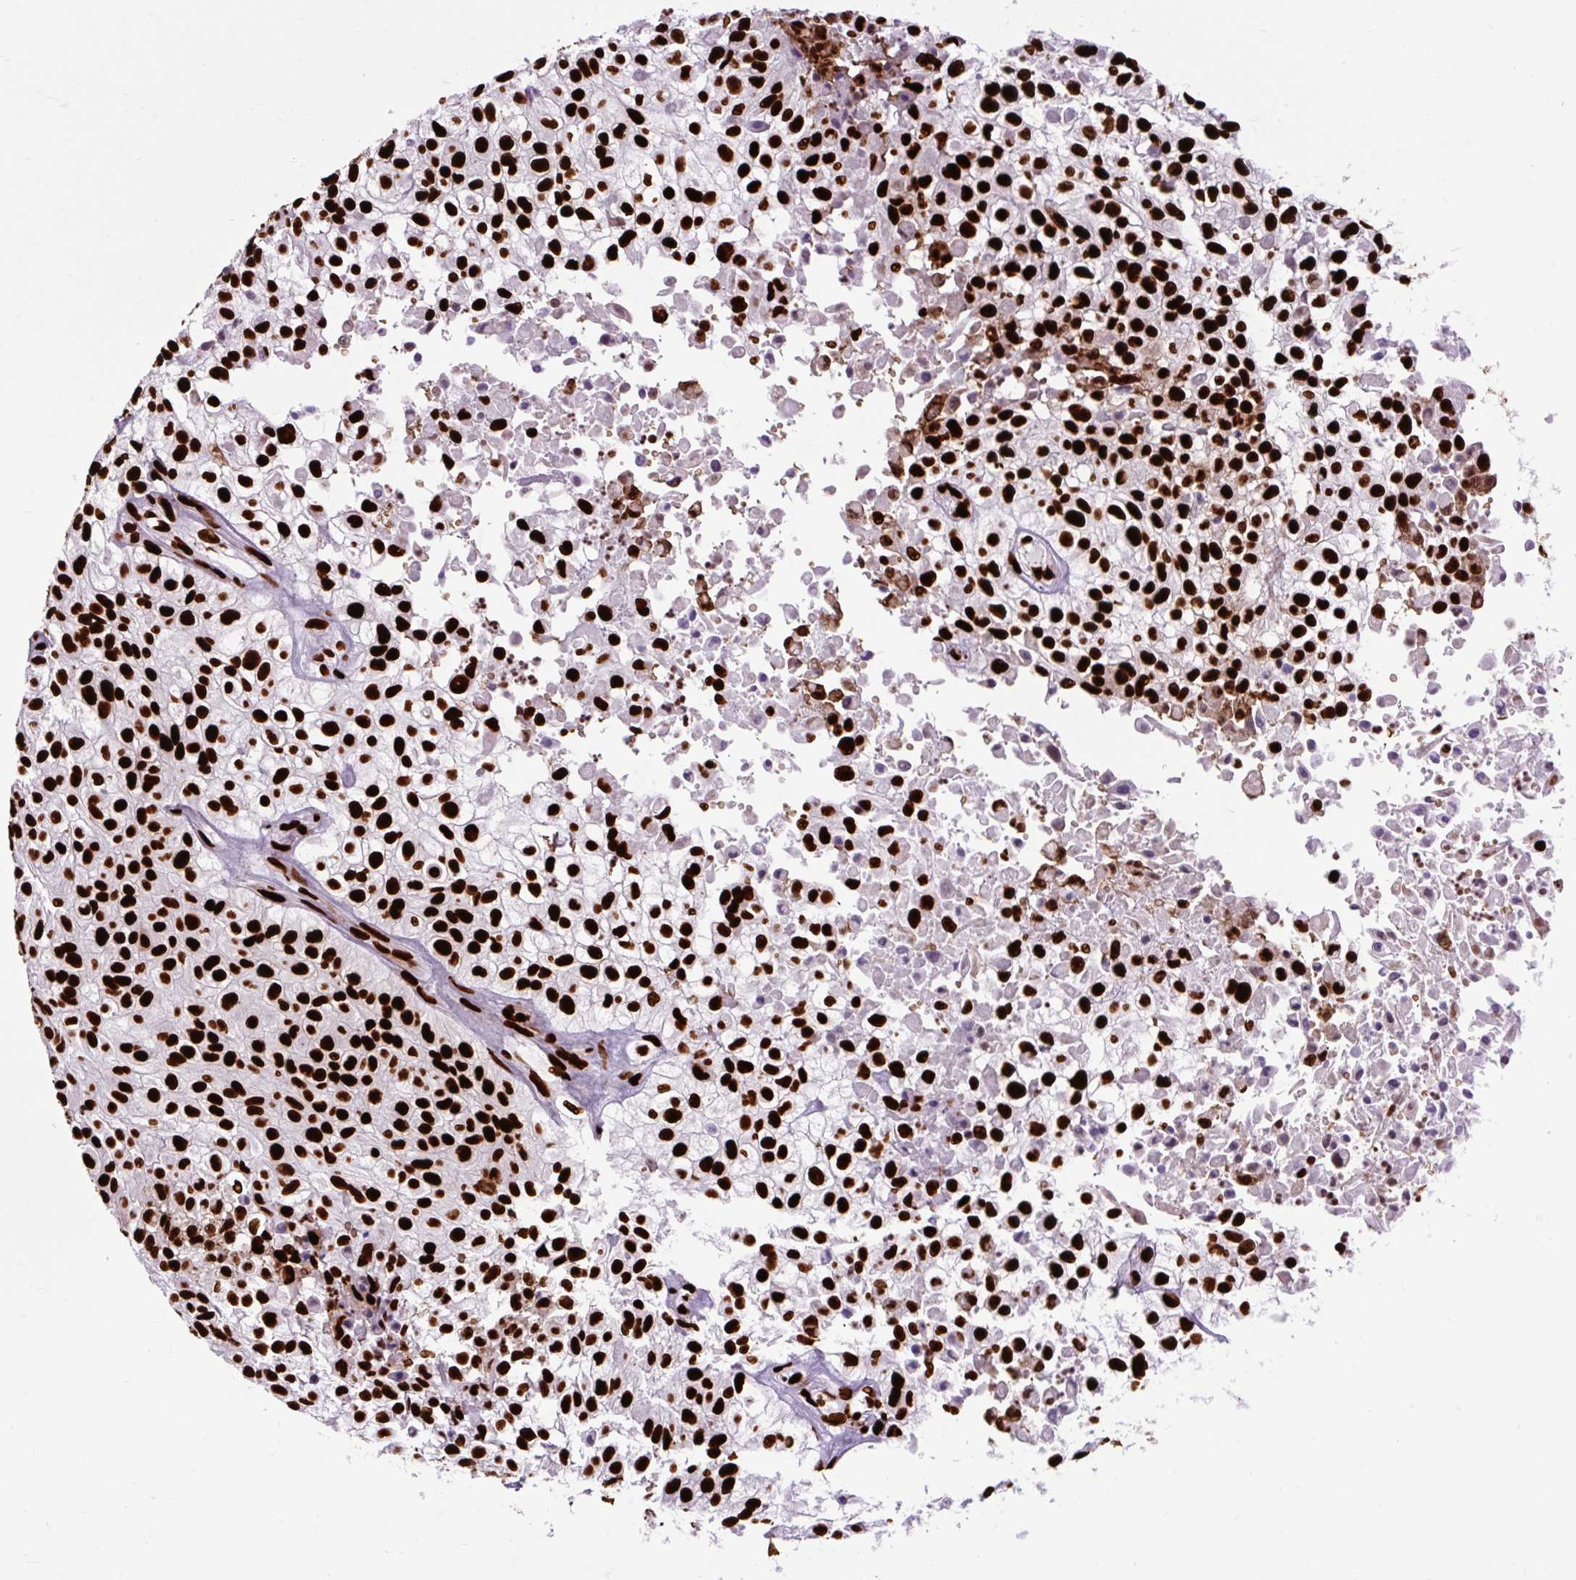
{"staining": {"intensity": "strong", "quantity": ">75%", "location": "nuclear"}, "tissue": "urothelial cancer", "cell_type": "Tumor cells", "image_type": "cancer", "snomed": [{"axis": "morphology", "description": "Urothelial carcinoma, High grade"}, {"axis": "topography", "description": "Urinary bladder"}], "caption": "Tumor cells demonstrate high levels of strong nuclear staining in approximately >75% of cells in human urothelial carcinoma (high-grade).", "gene": "FUS", "patient": {"sex": "male", "age": 56}}